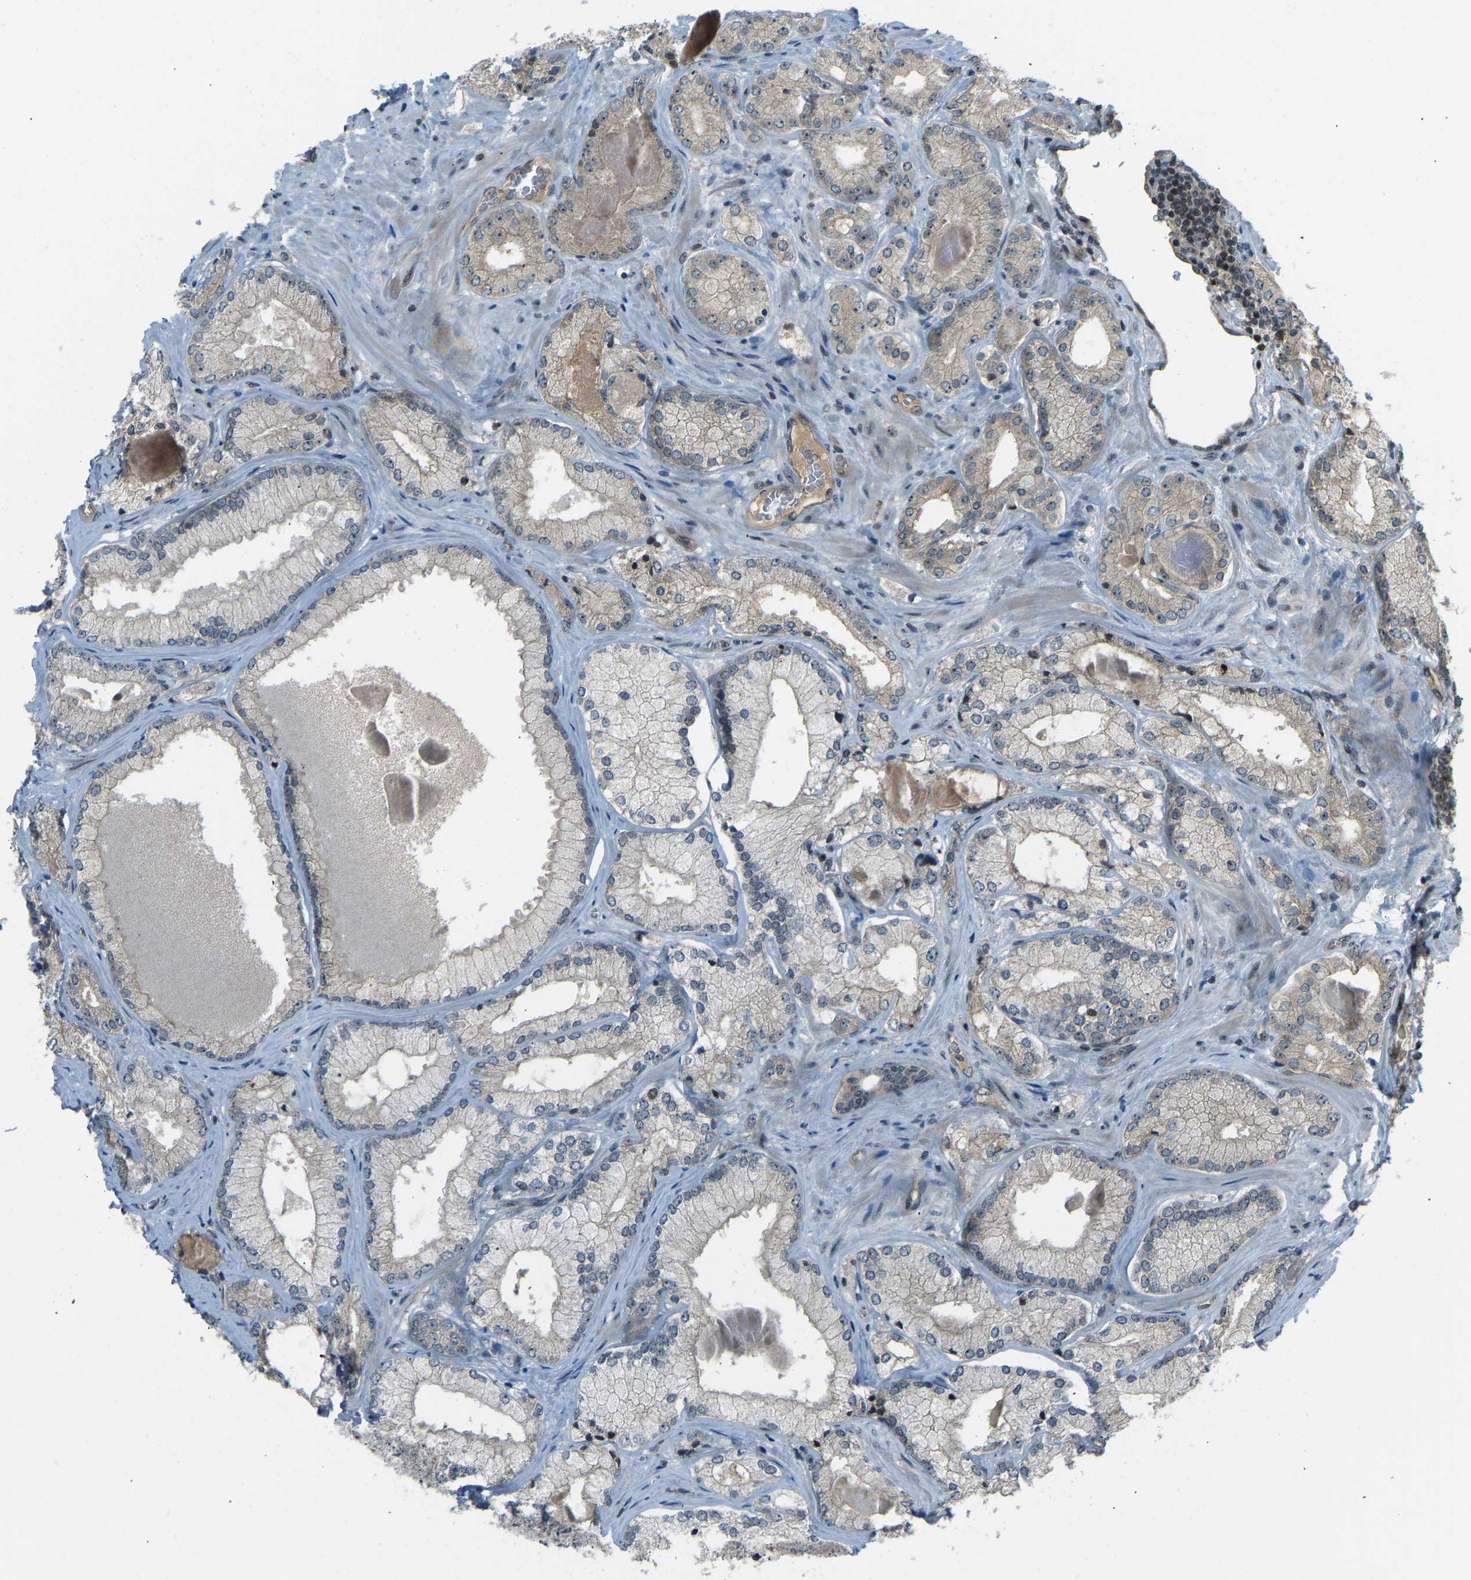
{"staining": {"intensity": "weak", "quantity": ">75%", "location": "cytoplasmic/membranous"}, "tissue": "prostate cancer", "cell_type": "Tumor cells", "image_type": "cancer", "snomed": [{"axis": "morphology", "description": "Adenocarcinoma, Low grade"}, {"axis": "topography", "description": "Prostate"}], "caption": "Weak cytoplasmic/membranous protein positivity is present in about >75% of tumor cells in prostate cancer (low-grade adenocarcinoma). Immunohistochemistry (ihc) stains the protein of interest in brown and the nuclei are stained blue.", "gene": "SVOPL", "patient": {"sex": "male", "age": 65}}